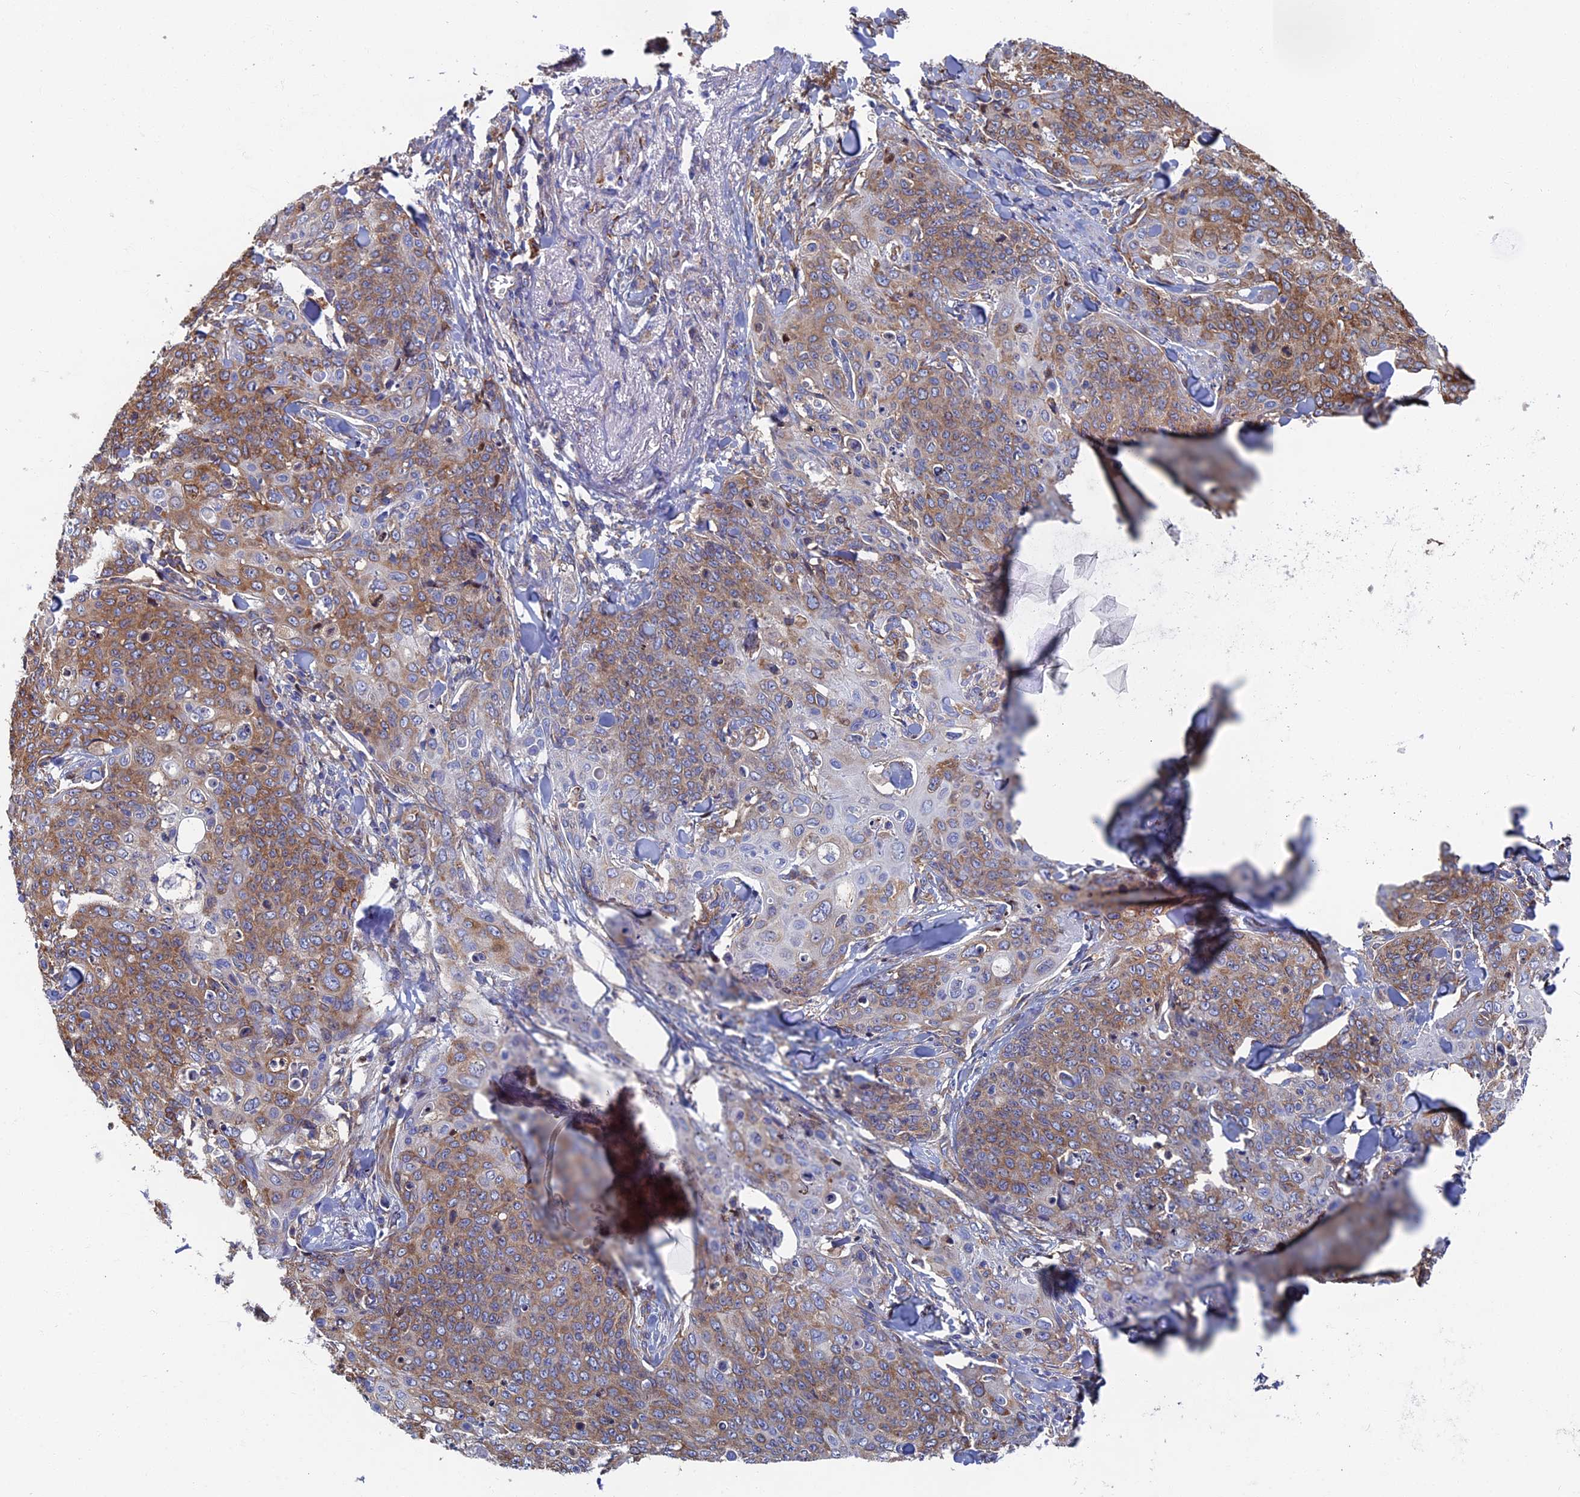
{"staining": {"intensity": "weak", "quantity": "25%-75%", "location": "cytoplasmic/membranous"}, "tissue": "skin cancer", "cell_type": "Tumor cells", "image_type": "cancer", "snomed": [{"axis": "morphology", "description": "Squamous cell carcinoma, NOS"}, {"axis": "topography", "description": "Skin"}, {"axis": "topography", "description": "Vulva"}], "caption": "This is a micrograph of IHC staining of squamous cell carcinoma (skin), which shows weak positivity in the cytoplasmic/membranous of tumor cells.", "gene": "YBX1", "patient": {"sex": "female", "age": 85}}